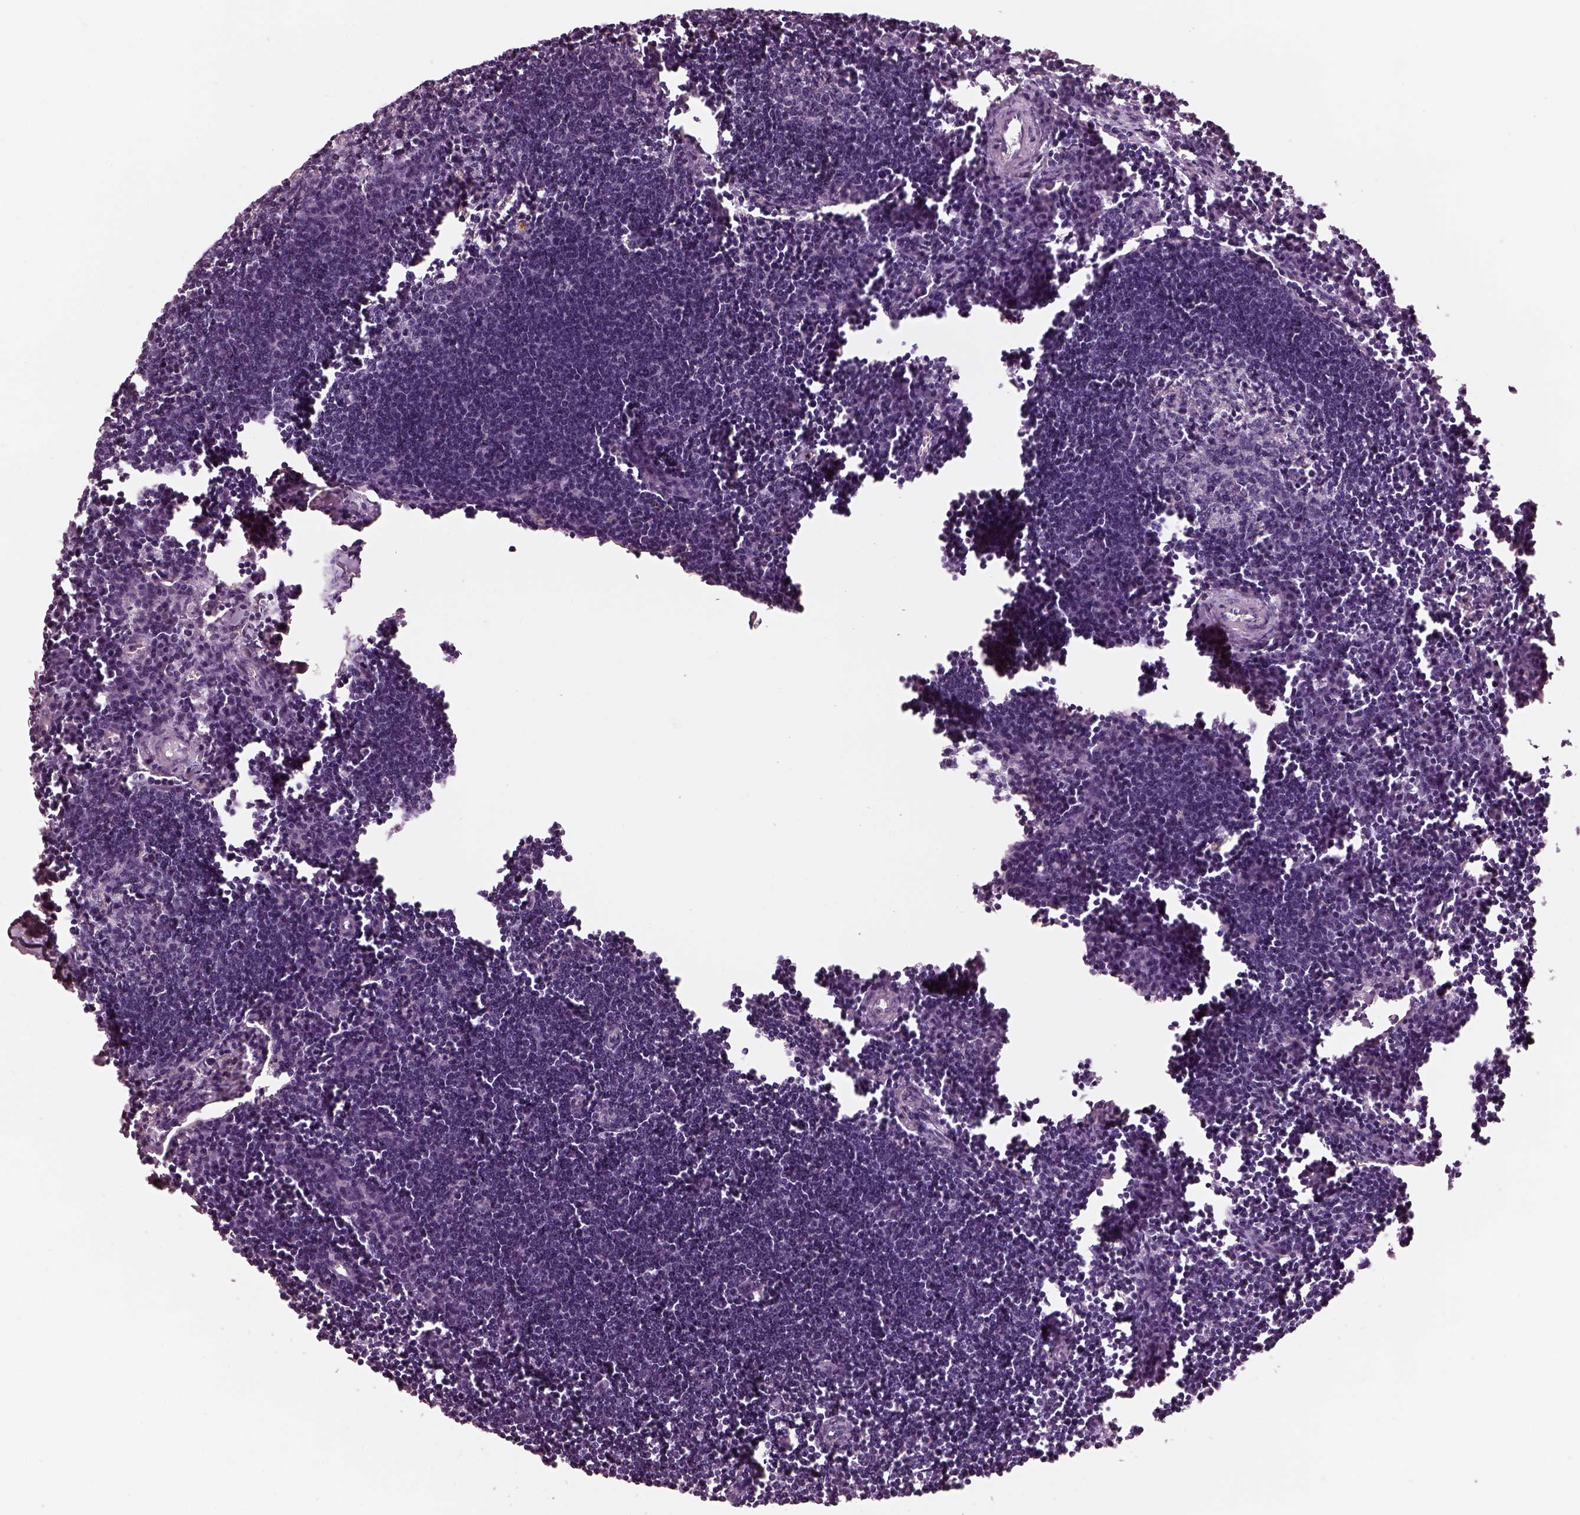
{"staining": {"intensity": "negative", "quantity": "none", "location": "none"}, "tissue": "lymph node", "cell_type": "Germinal center cells", "image_type": "normal", "snomed": [{"axis": "morphology", "description": "Normal tissue, NOS"}, {"axis": "topography", "description": "Lymph node"}], "caption": "Immunohistochemistry micrograph of benign lymph node stained for a protein (brown), which shows no expression in germinal center cells. (DAB (3,3'-diaminobenzidine) immunohistochemistry visualized using brightfield microscopy, high magnification).", "gene": "EIF4E1B", "patient": {"sex": "male", "age": 55}}